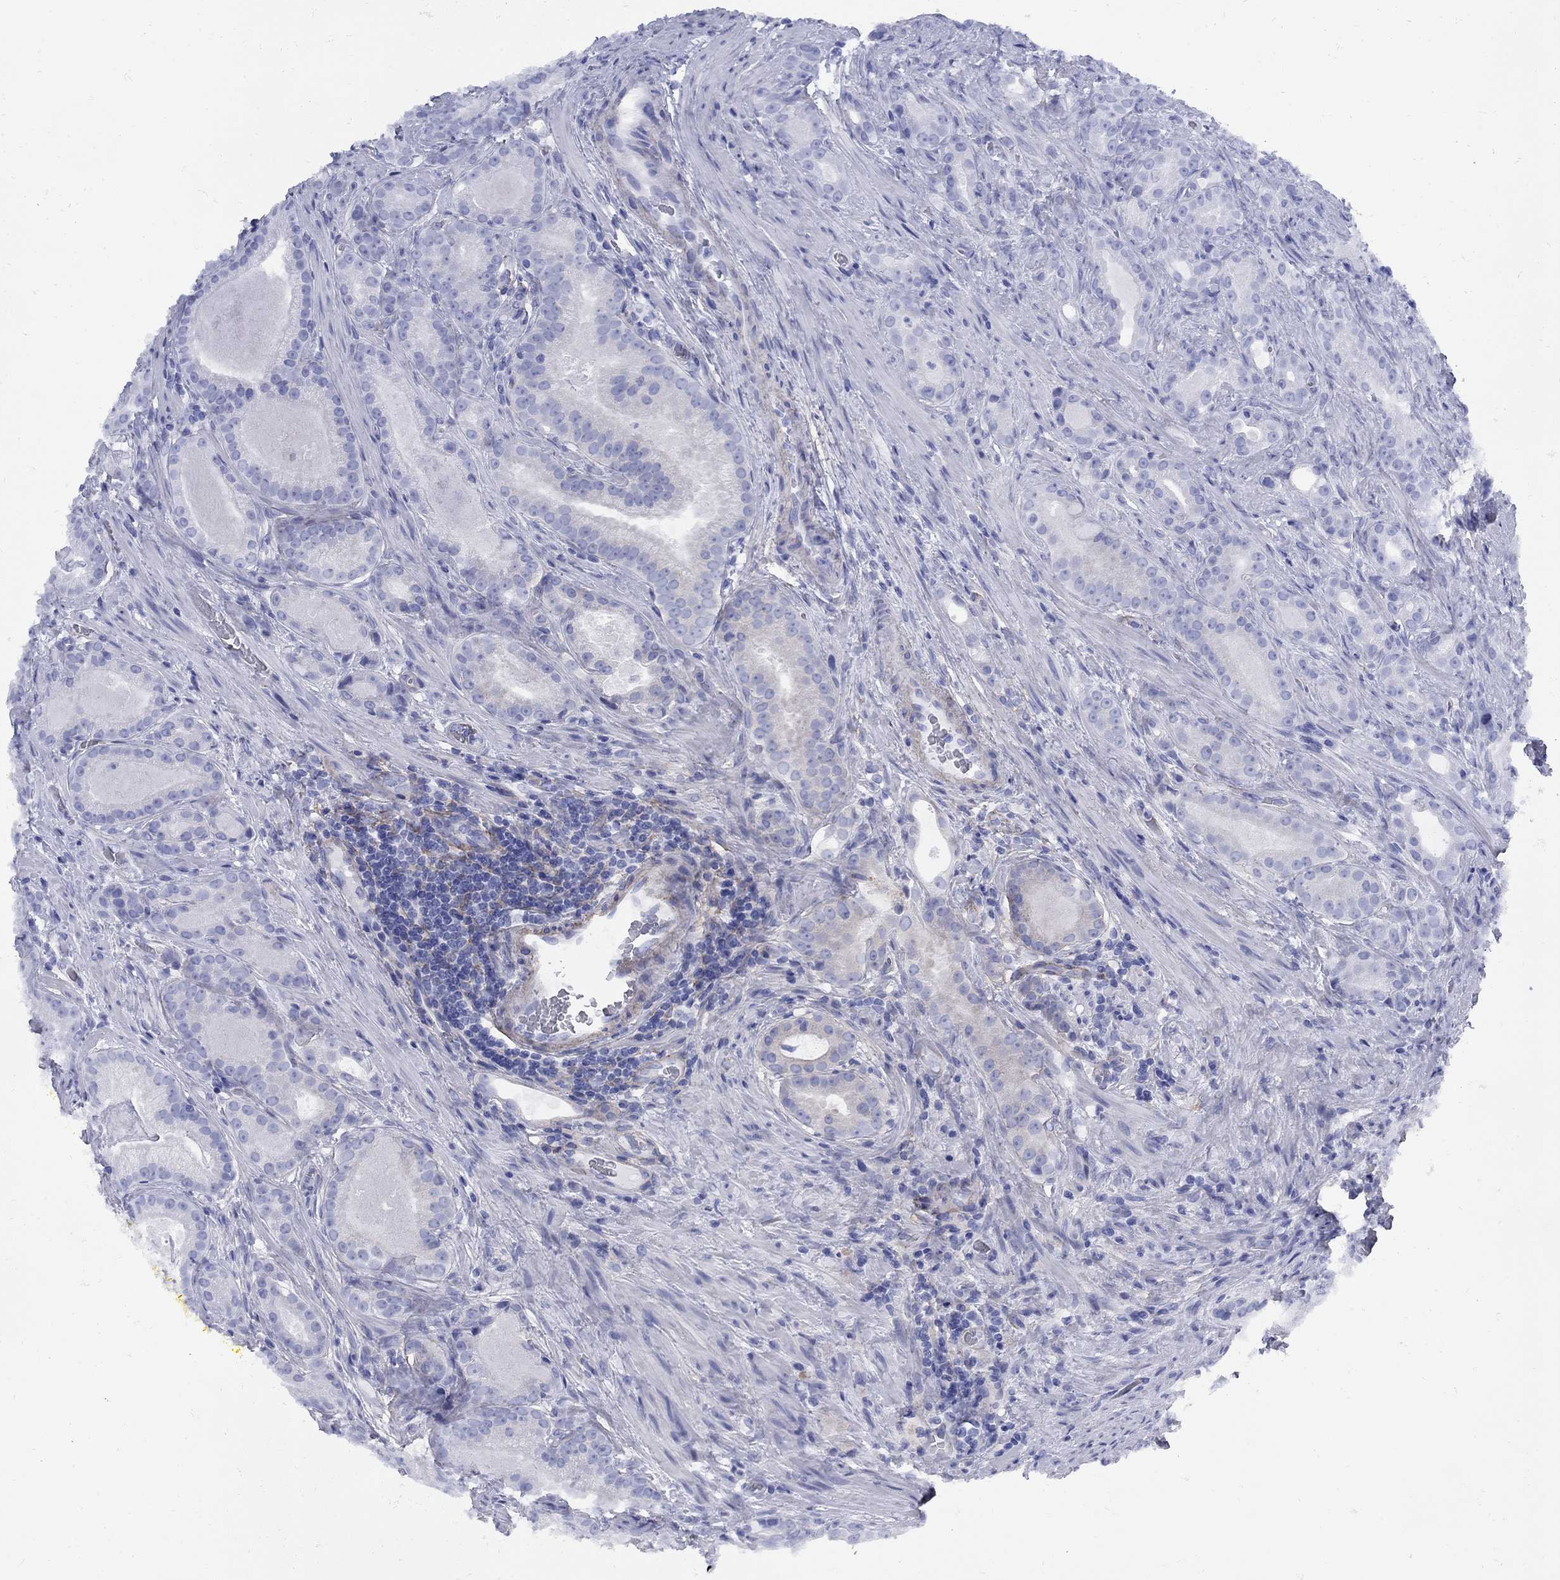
{"staining": {"intensity": "negative", "quantity": "none", "location": "none"}, "tissue": "prostate cancer", "cell_type": "Tumor cells", "image_type": "cancer", "snomed": [{"axis": "morphology", "description": "Adenocarcinoma, NOS"}, {"axis": "topography", "description": "Prostate"}], "caption": "The photomicrograph reveals no staining of tumor cells in prostate cancer (adenocarcinoma).", "gene": "SEPTIN8", "patient": {"sex": "male", "age": 61}}